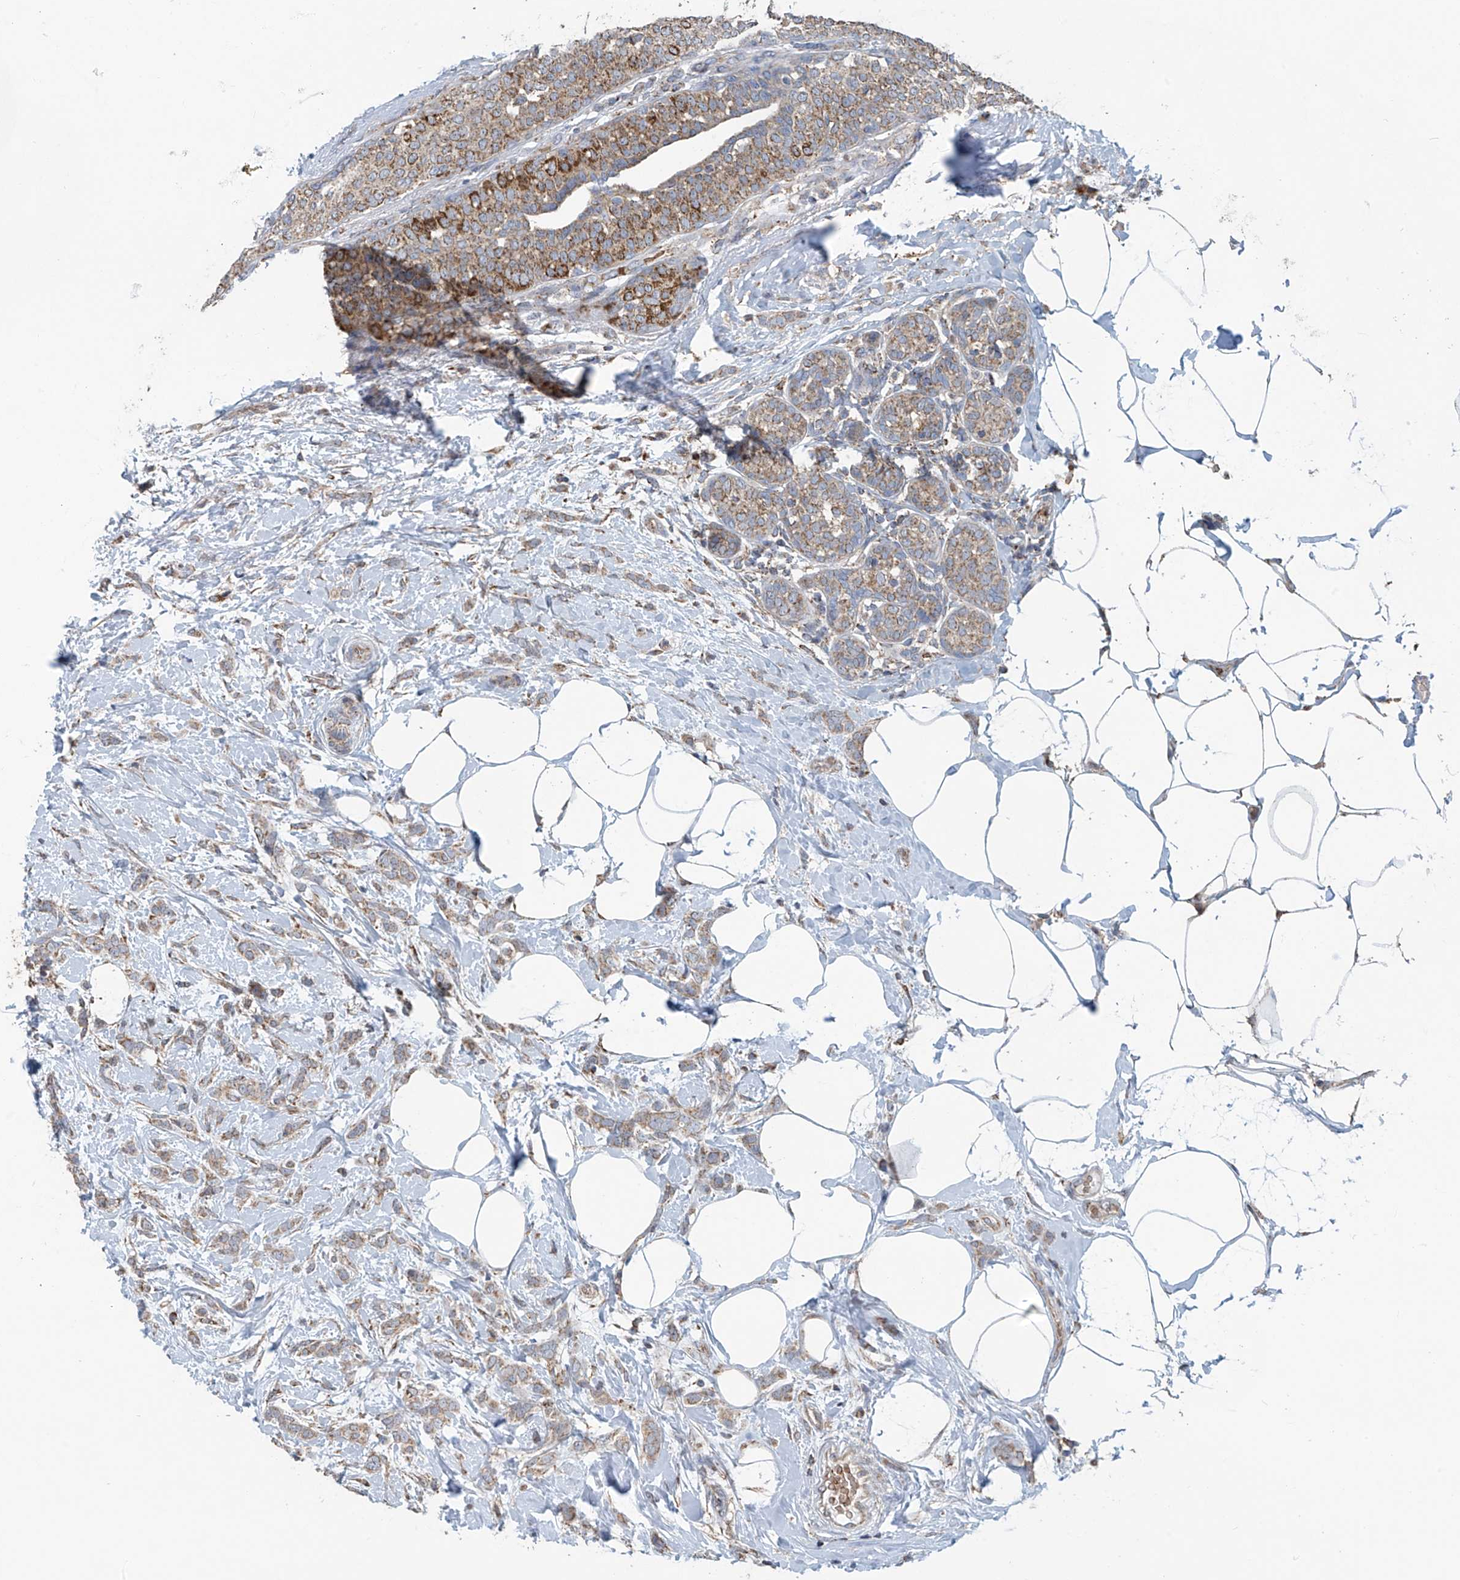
{"staining": {"intensity": "moderate", "quantity": "25%-75%", "location": "cytoplasmic/membranous"}, "tissue": "breast cancer", "cell_type": "Tumor cells", "image_type": "cancer", "snomed": [{"axis": "morphology", "description": "Lobular carcinoma, in situ"}, {"axis": "morphology", "description": "Lobular carcinoma"}, {"axis": "topography", "description": "Breast"}], "caption": "Immunohistochemistry photomicrograph of neoplastic tissue: human breast cancer (lobular carcinoma) stained using IHC reveals medium levels of moderate protein expression localized specifically in the cytoplasmic/membranous of tumor cells, appearing as a cytoplasmic/membranous brown color.", "gene": "COMMD1", "patient": {"sex": "female", "age": 41}}